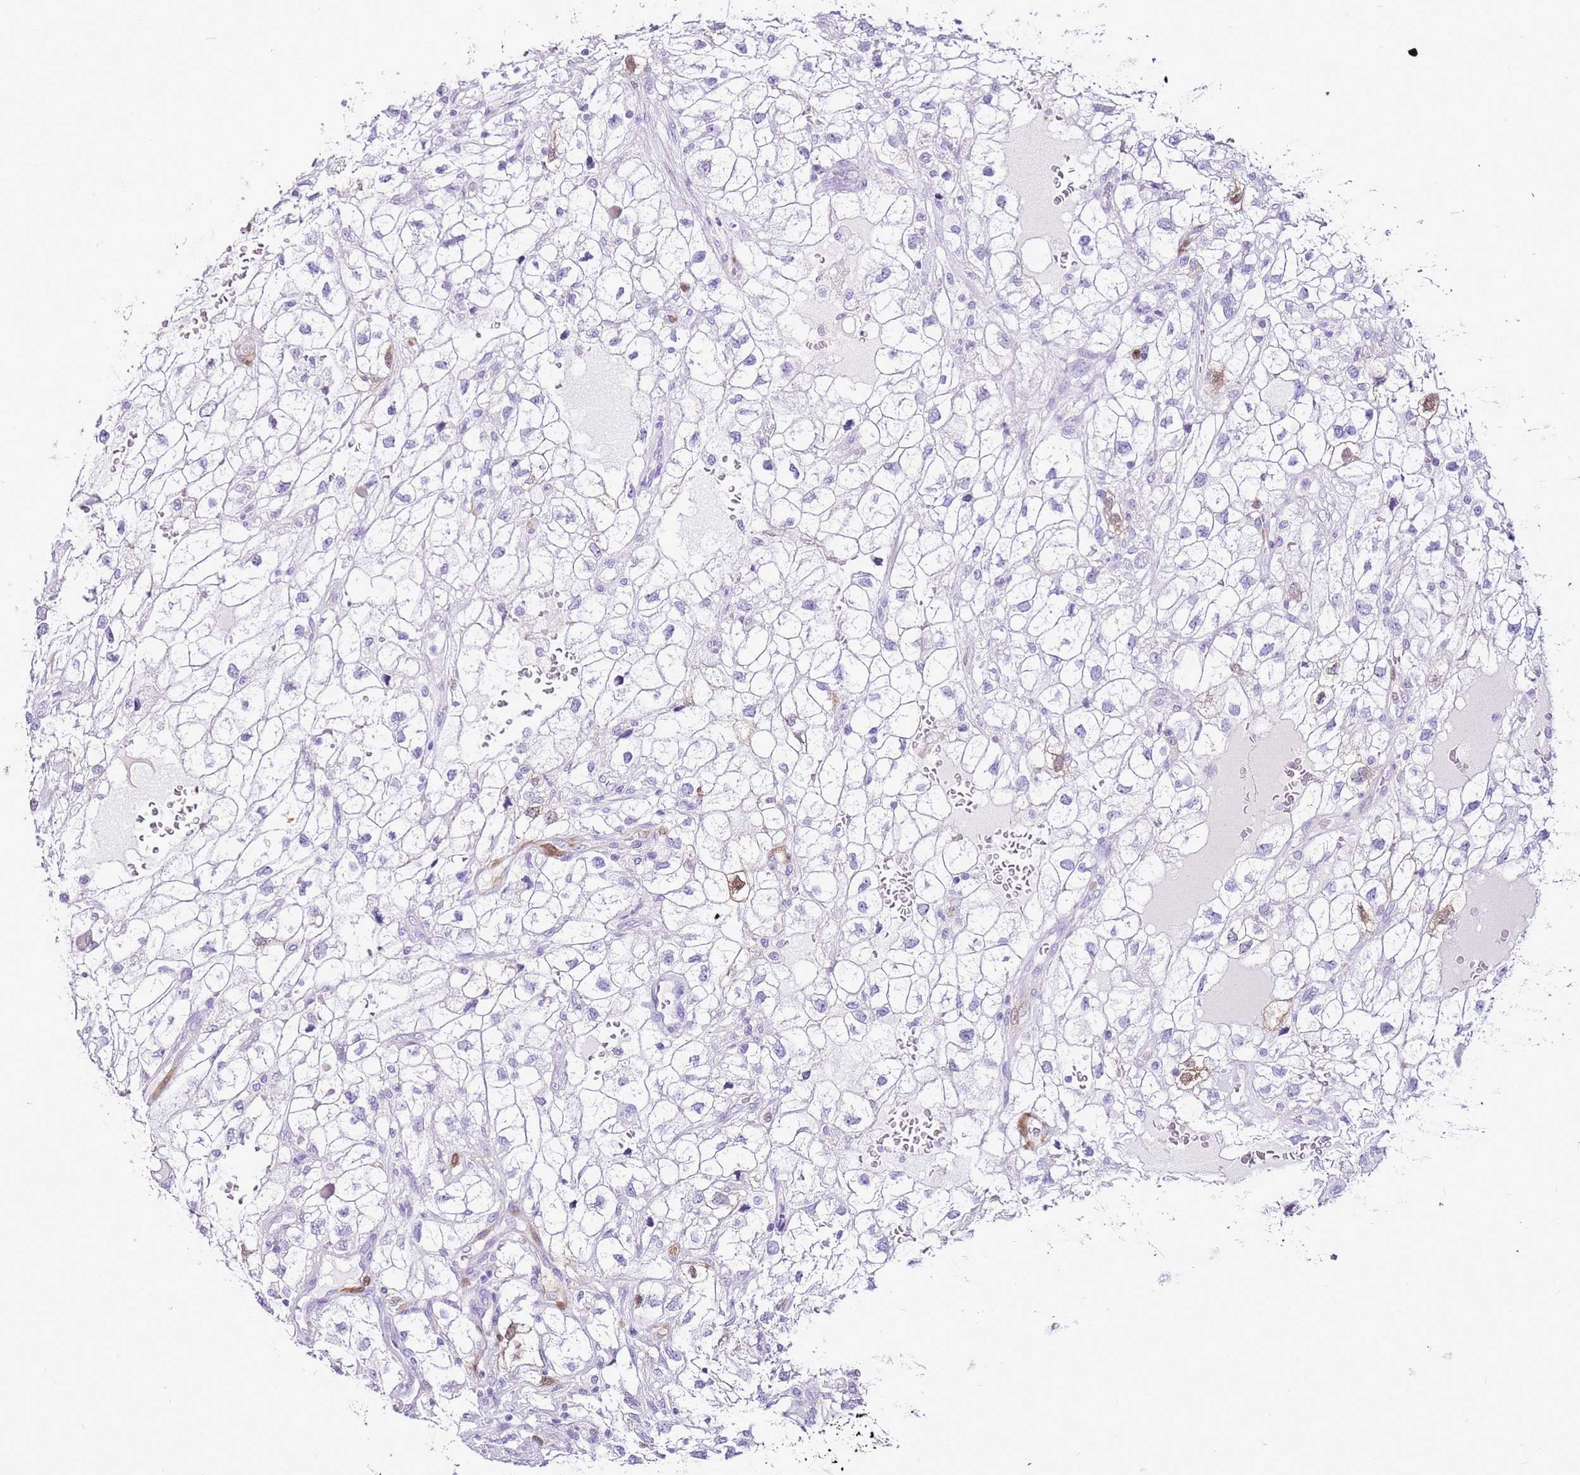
{"staining": {"intensity": "negative", "quantity": "none", "location": "none"}, "tissue": "renal cancer", "cell_type": "Tumor cells", "image_type": "cancer", "snomed": [{"axis": "morphology", "description": "Adenocarcinoma, NOS"}, {"axis": "topography", "description": "Kidney"}], "caption": "Immunohistochemistry photomicrograph of neoplastic tissue: human renal cancer (adenocarcinoma) stained with DAB displays no significant protein expression in tumor cells.", "gene": "SPC25", "patient": {"sex": "male", "age": 59}}